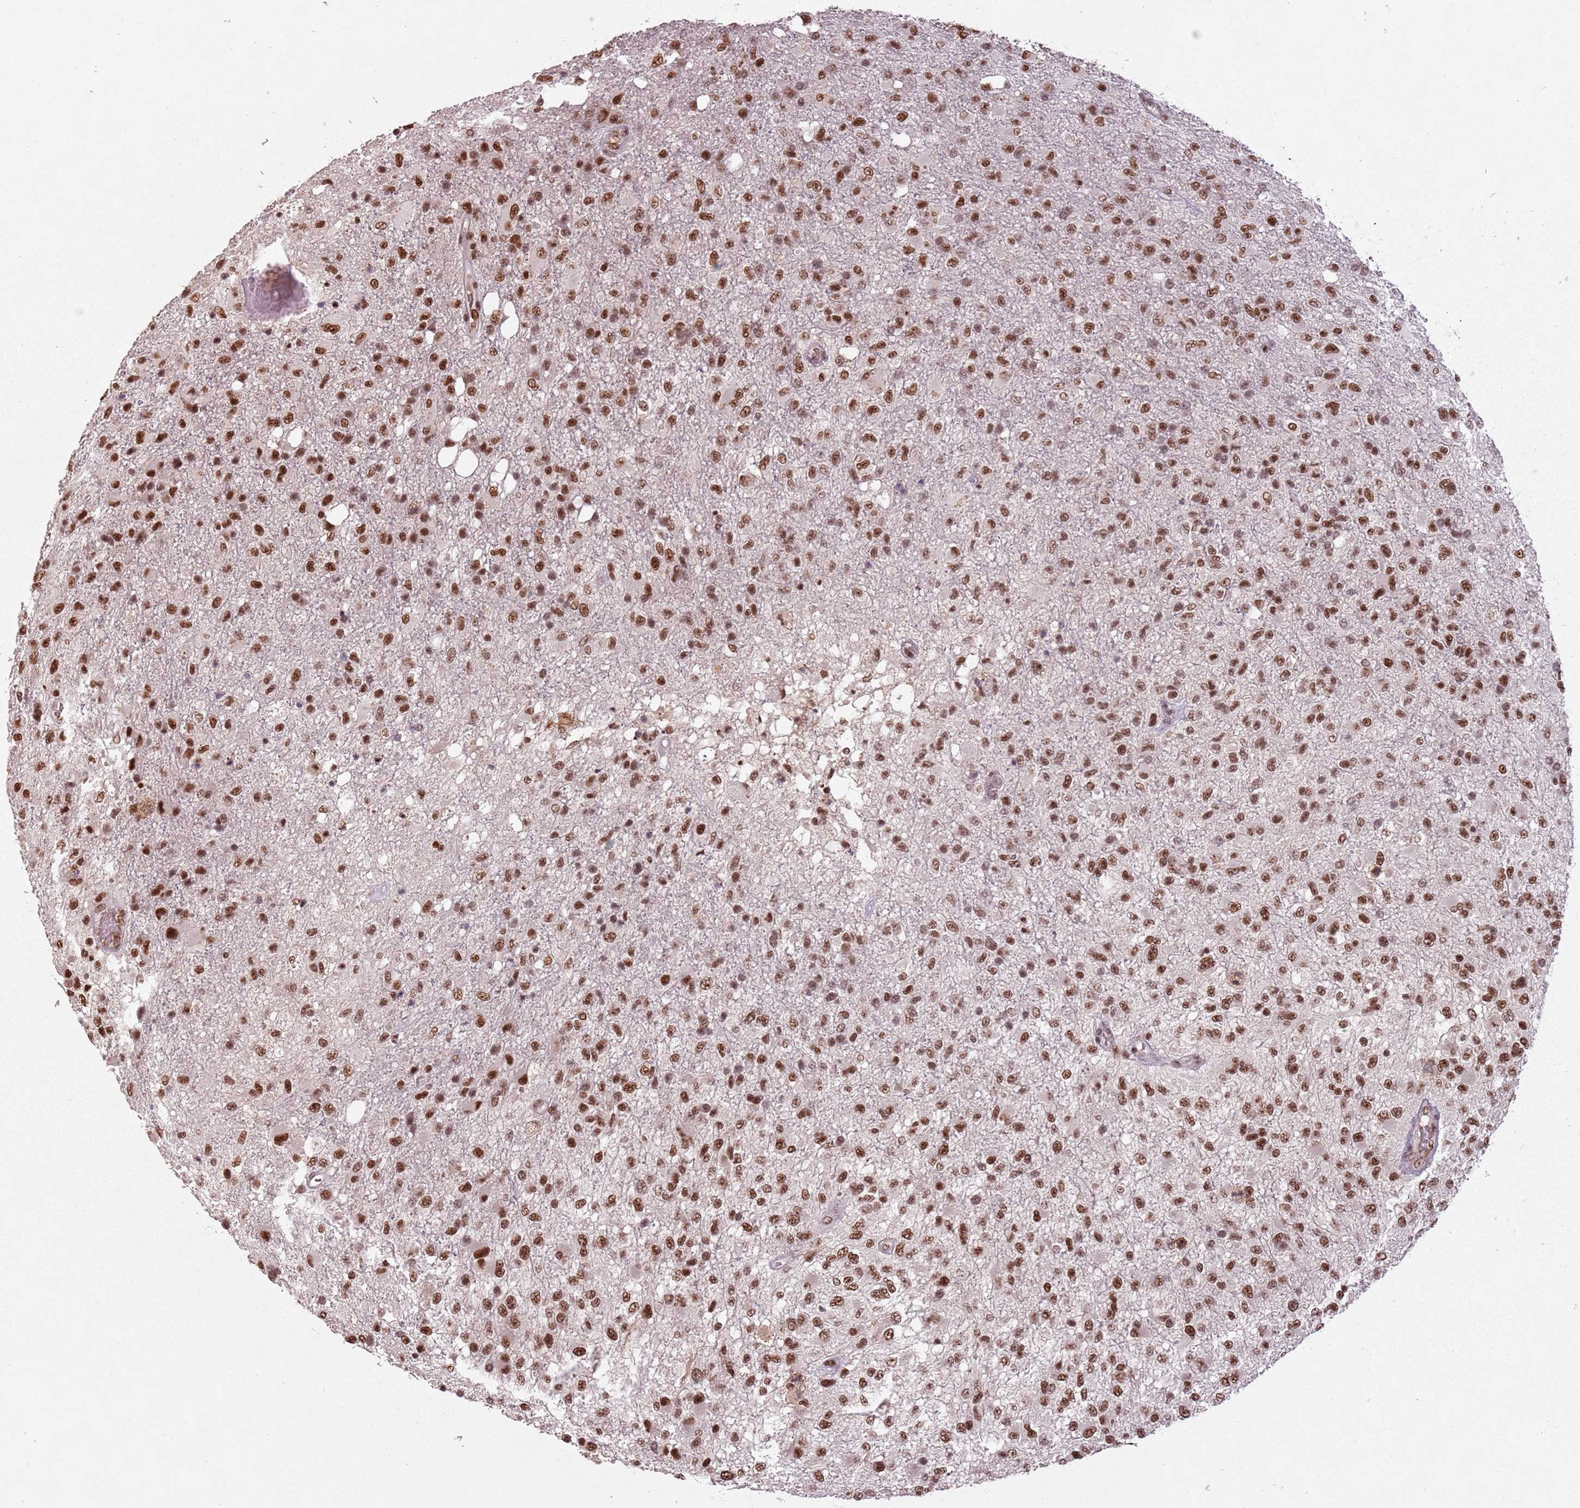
{"staining": {"intensity": "strong", "quantity": ">75%", "location": "nuclear"}, "tissue": "glioma", "cell_type": "Tumor cells", "image_type": "cancer", "snomed": [{"axis": "morphology", "description": "Glioma, malignant, High grade"}, {"axis": "topography", "description": "Brain"}], "caption": "Immunohistochemistry (IHC) histopathology image of neoplastic tissue: human glioma stained using IHC demonstrates high levels of strong protein expression localized specifically in the nuclear of tumor cells, appearing as a nuclear brown color.", "gene": "NCBP1", "patient": {"sex": "female", "age": 74}}